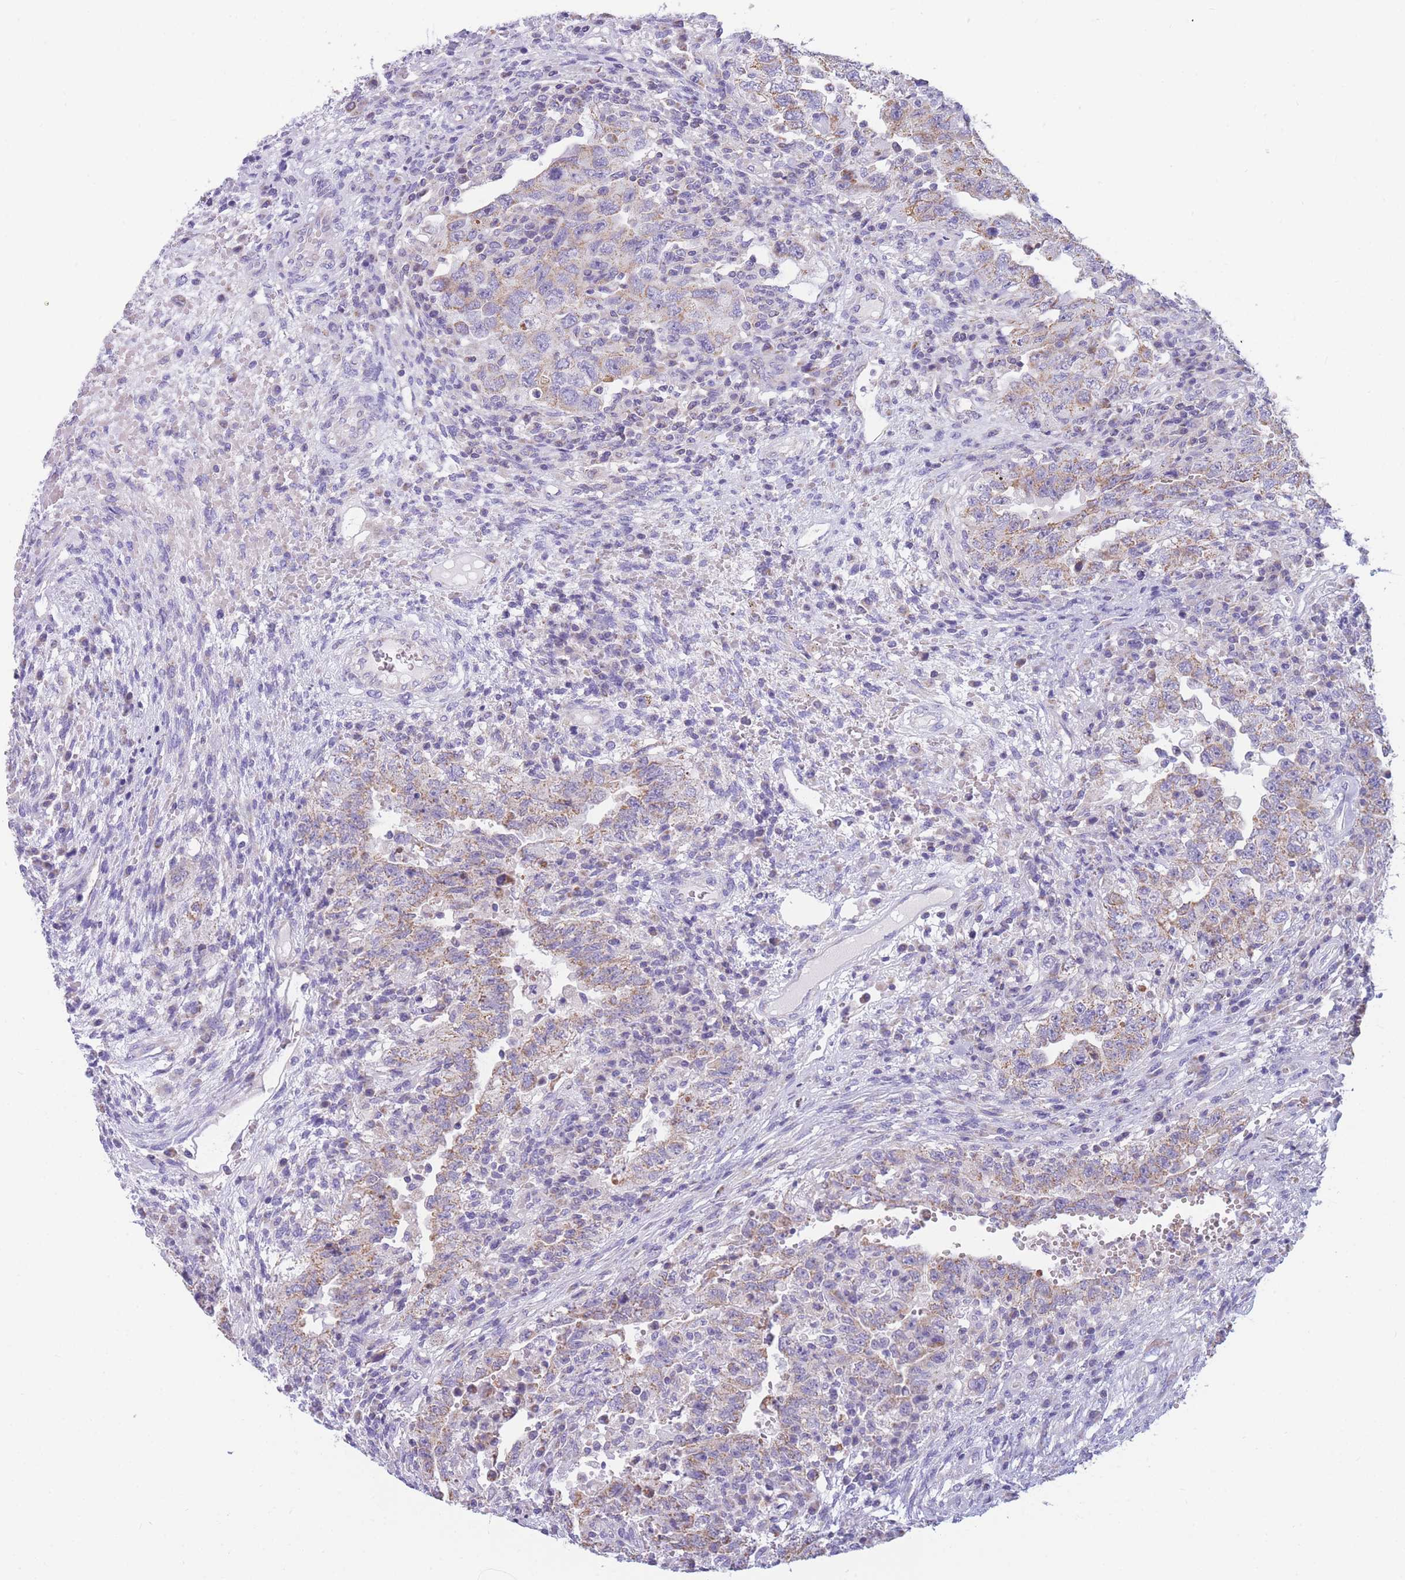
{"staining": {"intensity": "weak", "quantity": "25%-75%", "location": "cytoplasmic/membranous"}, "tissue": "testis cancer", "cell_type": "Tumor cells", "image_type": "cancer", "snomed": [{"axis": "morphology", "description": "Carcinoma, Embryonal, NOS"}, {"axis": "topography", "description": "Testis"}], "caption": "A high-resolution histopathology image shows IHC staining of testis cancer, which demonstrates weak cytoplasmic/membranous positivity in about 25%-75% of tumor cells. (Brightfield microscopy of DAB IHC at high magnification).", "gene": "DHRS11", "patient": {"sex": "male", "age": 26}}